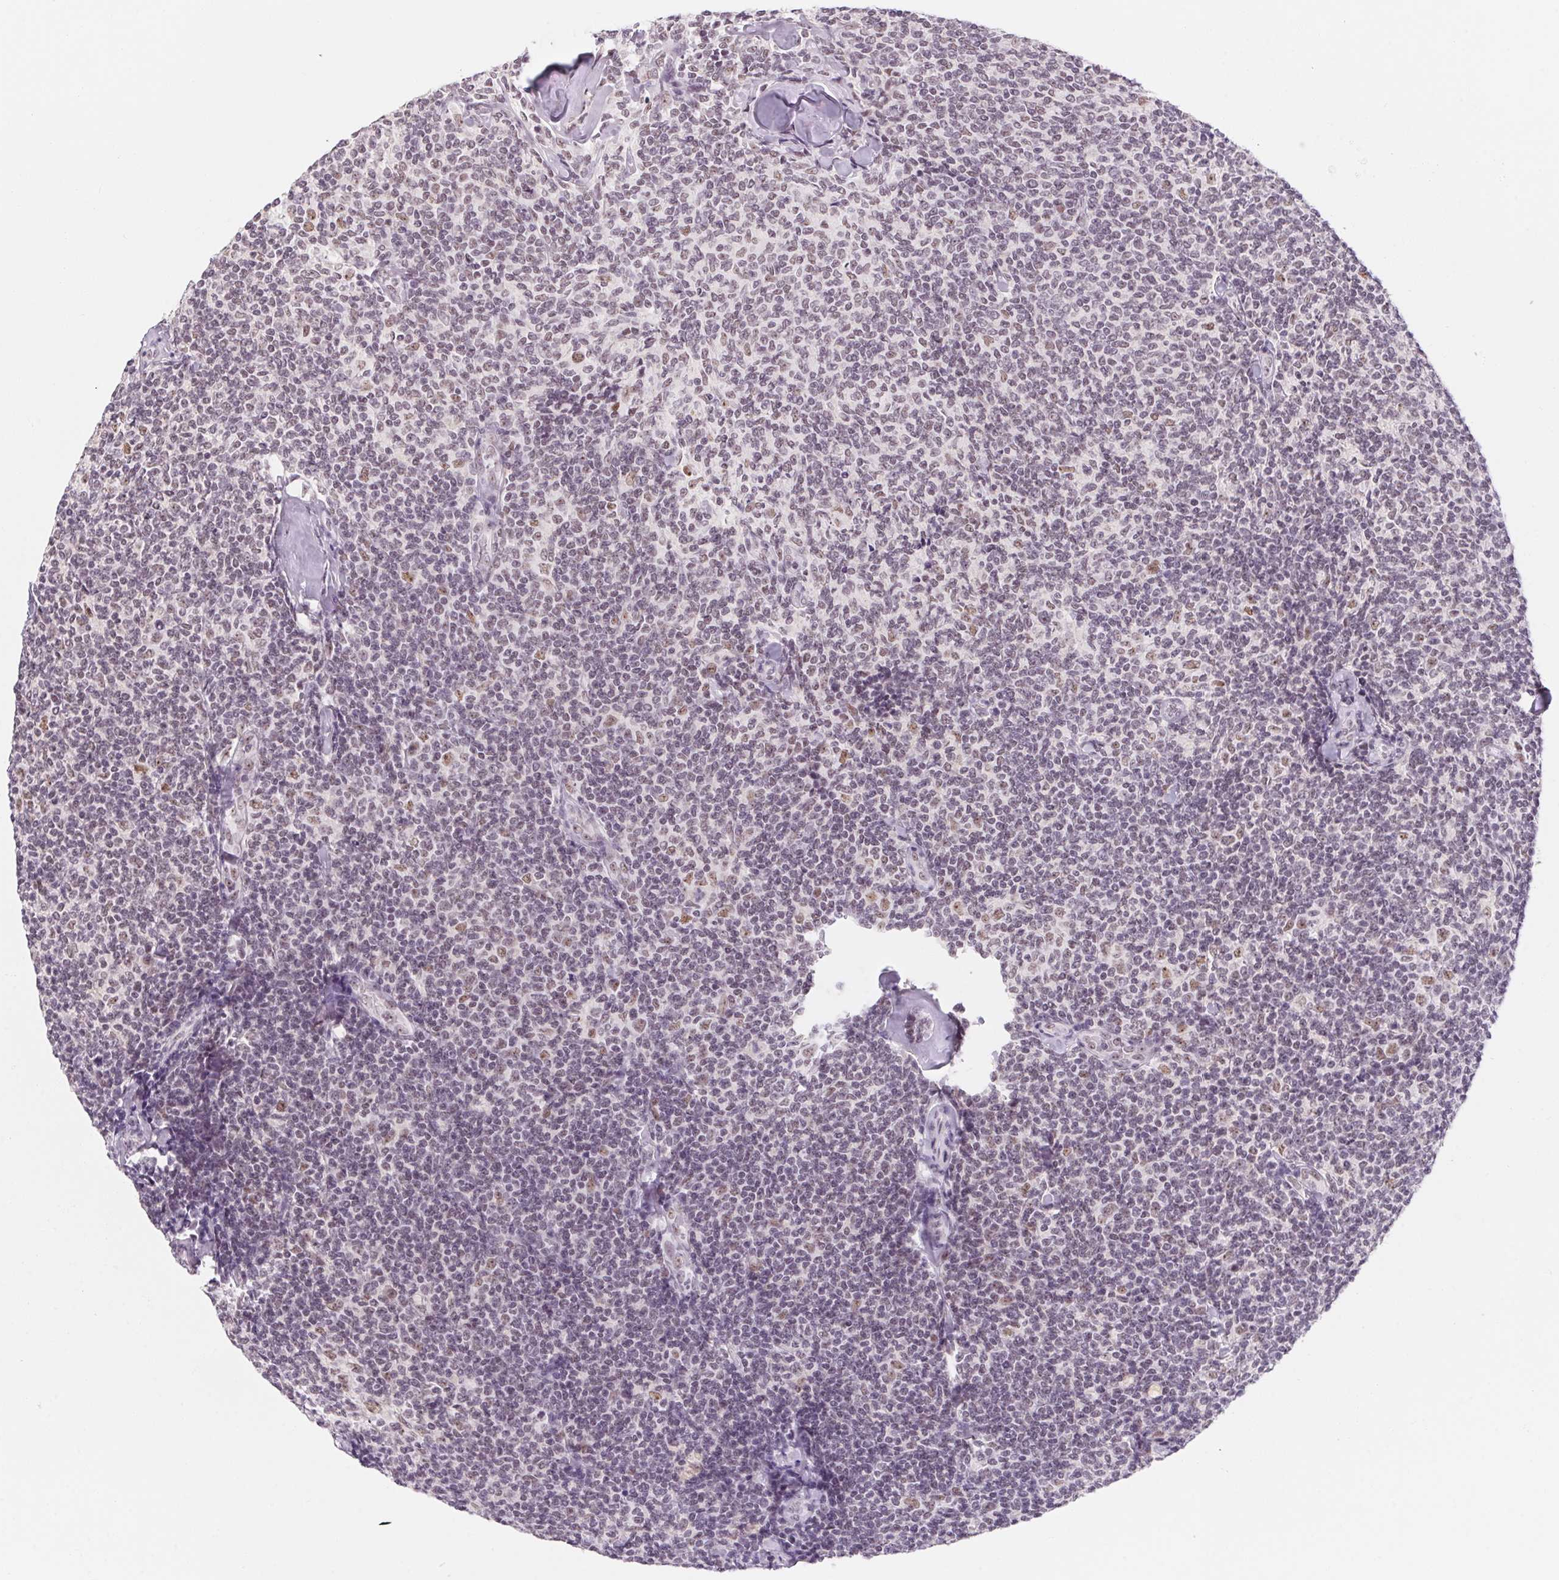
{"staining": {"intensity": "weak", "quantity": "<25%", "location": "nuclear"}, "tissue": "lymphoma", "cell_type": "Tumor cells", "image_type": "cancer", "snomed": [{"axis": "morphology", "description": "Malignant lymphoma, non-Hodgkin's type, Low grade"}, {"axis": "topography", "description": "Lymph node"}], "caption": "A high-resolution image shows immunohistochemistry (IHC) staining of lymphoma, which reveals no significant positivity in tumor cells.", "gene": "ZIC4", "patient": {"sex": "female", "age": 56}}